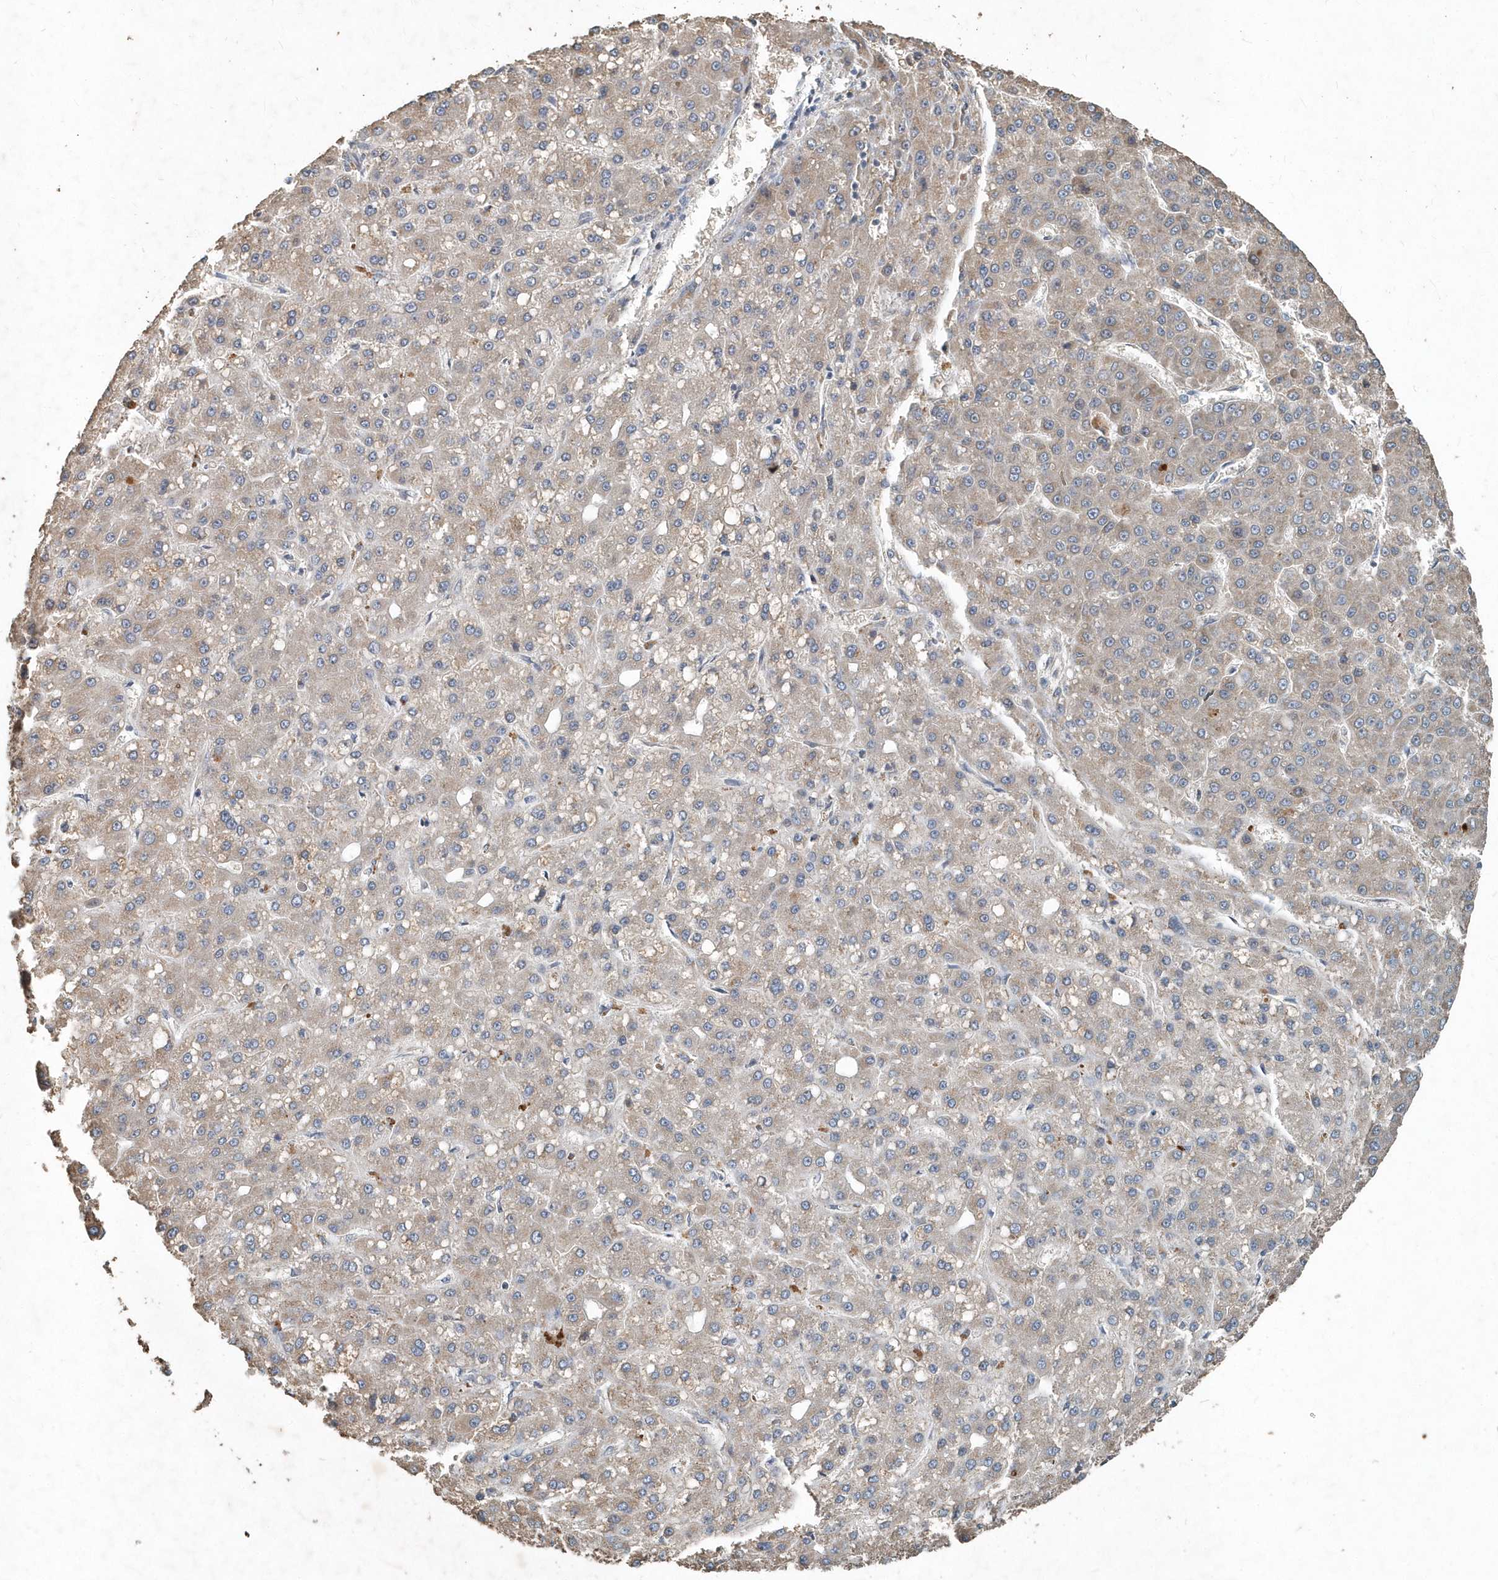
{"staining": {"intensity": "weak", "quantity": "25%-75%", "location": "cytoplasmic/membranous"}, "tissue": "liver cancer", "cell_type": "Tumor cells", "image_type": "cancer", "snomed": [{"axis": "morphology", "description": "Carcinoma, Hepatocellular, NOS"}, {"axis": "topography", "description": "Liver"}], "caption": "There is low levels of weak cytoplasmic/membranous expression in tumor cells of liver cancer, as demonstrated by immunohistochemical staining (brown color).", "gene": "SCFD2", "patient": {"sex": "male", "age": 67}}